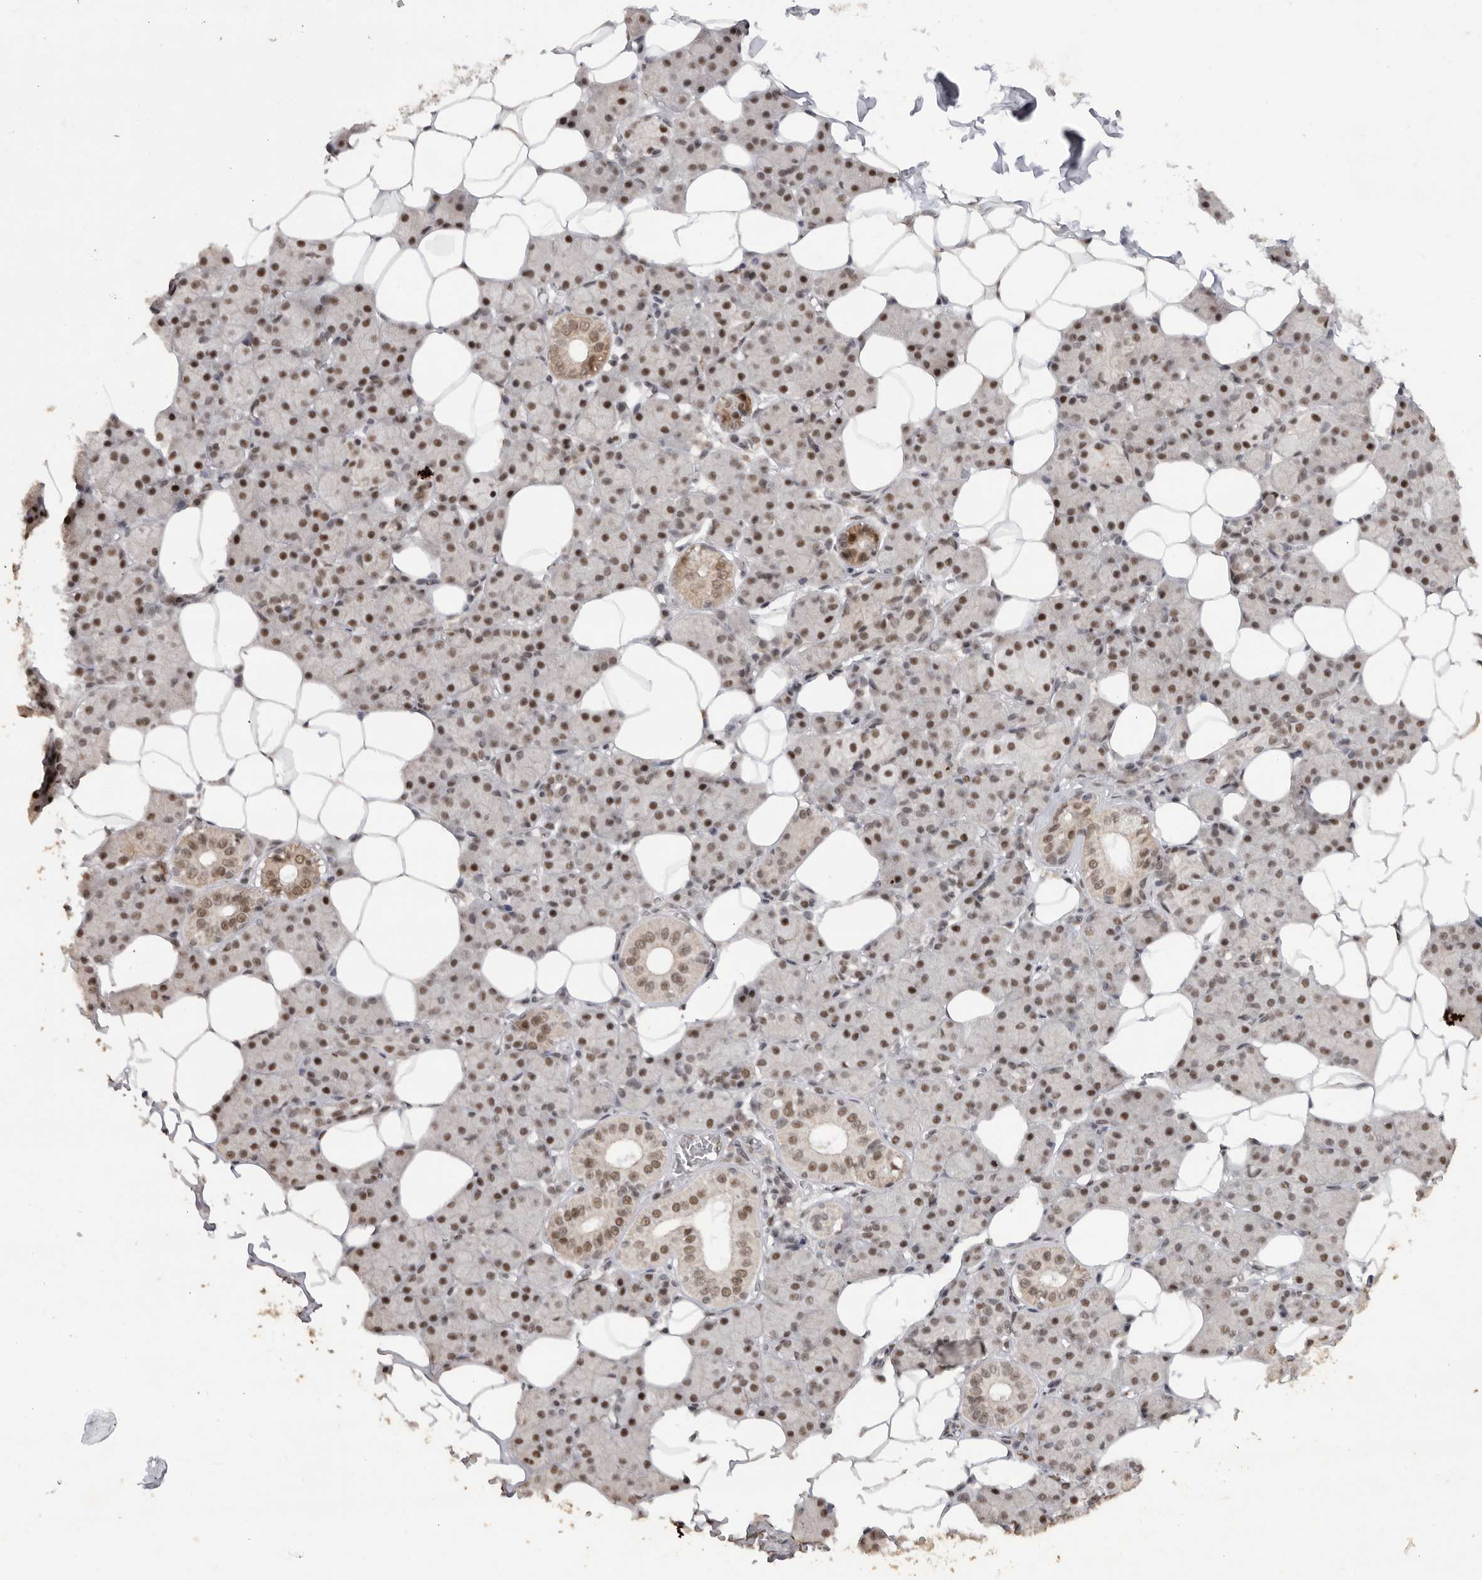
{"staining": {"intensity": "moderate", "quantity": "25%-75%", "location": "cytoplasmic/membranous,nuclear"}, "tissue": "salivary gland", "cell_type": "Glandular cells", "image_type": "normal", "snomed": [{"axis": "morphology", "description": "Normal tissue, NOS"}, {"axis": "topography", "description": "Salivary gland"}], "caption": "Immunohistochemical staining of benign salivary gland displays moderate cytoplasmic/membranous,nuclear protein expression in approximately 25%-75% of glandular cells.", "gene": "PPP1R10", "patient": {"sex": "female", "age": 33}}